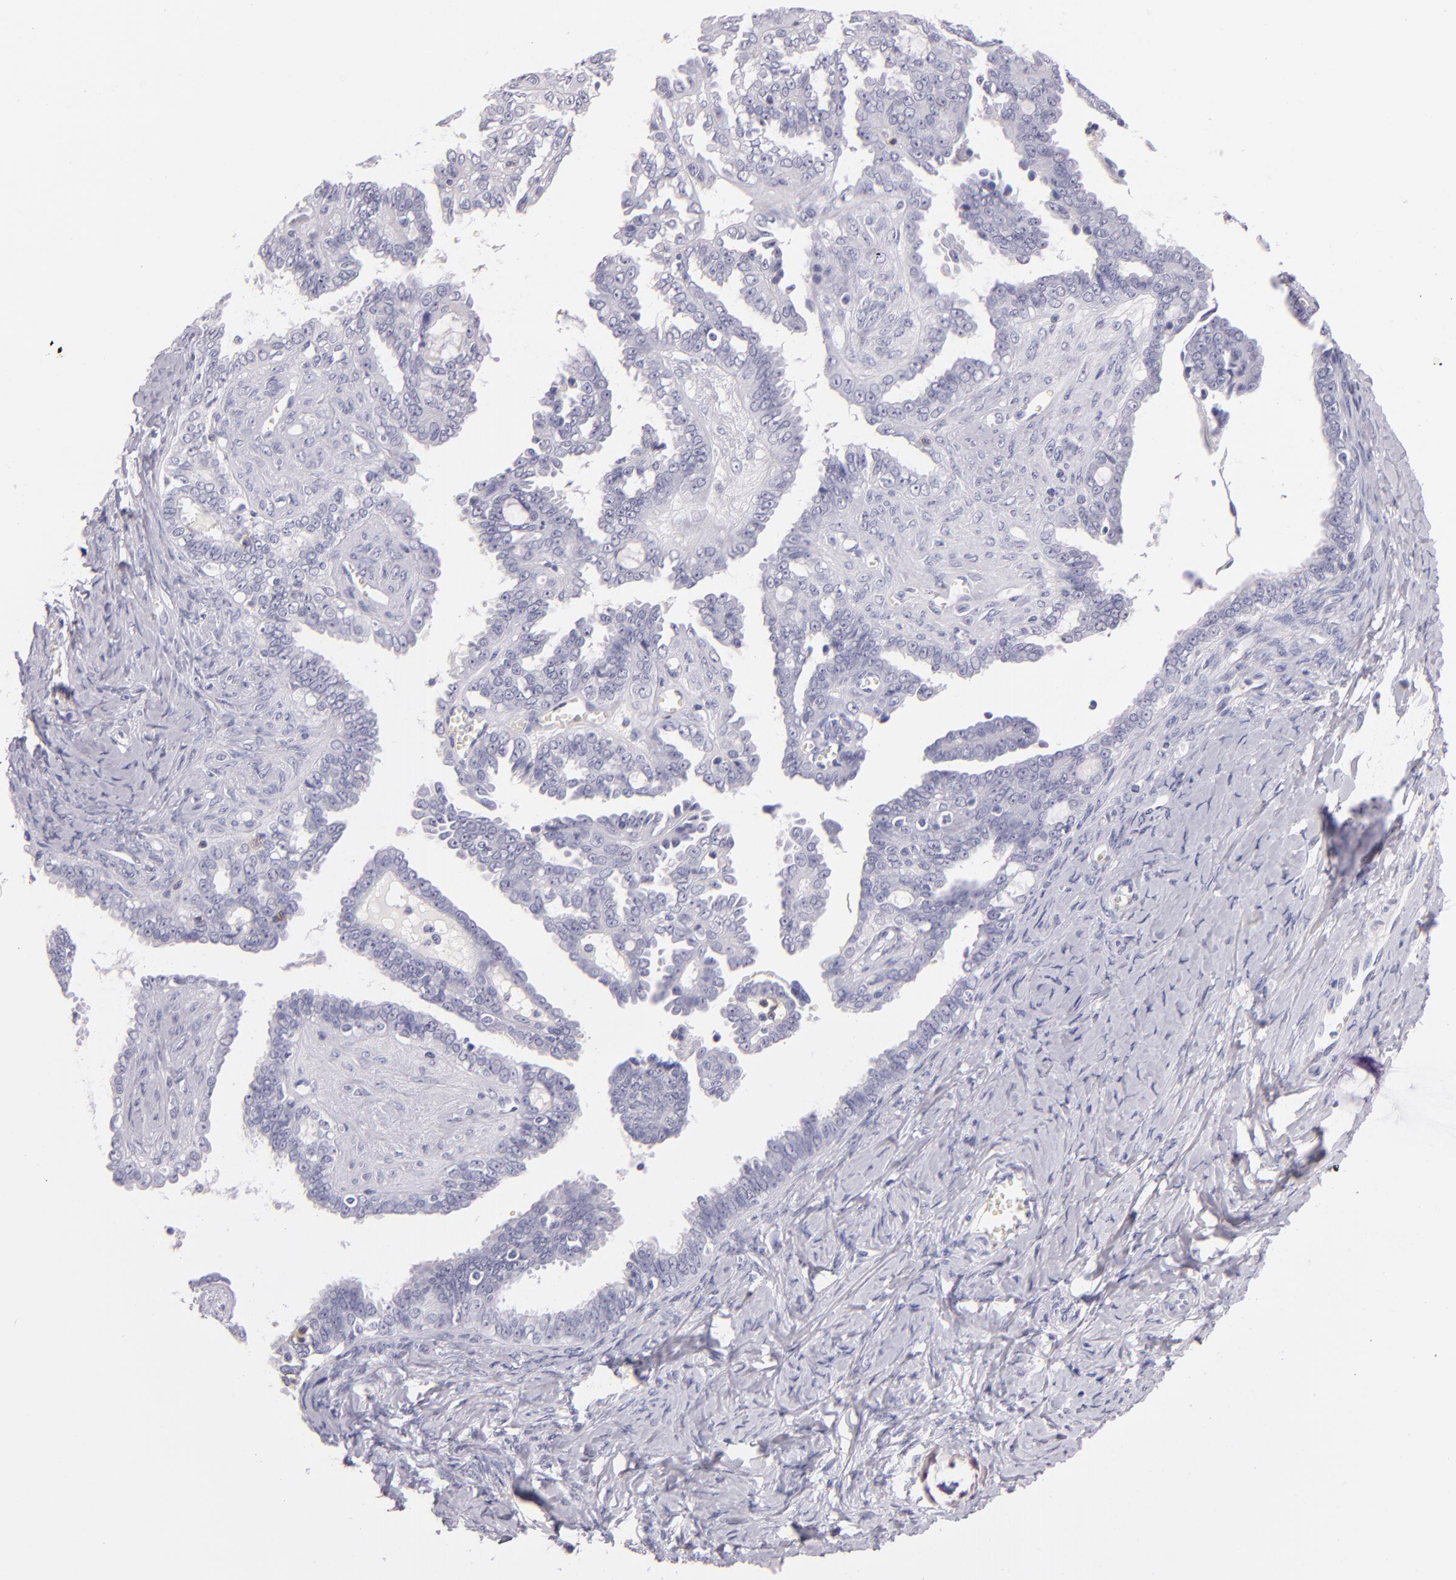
{"staining": {"intensity": "negative", "quantity": "none", "location": "none"}, "tissue": "ovarian cancer", "cell_type": "Tumor cells", "image_type": "cancer", "snomed": [{"axis": "morphology", "description": "Cystadenocarcinoma, serous, NOS"}, {"axis": "topography", "description": "Ovary"}], "caption": "DAB (3,3'-diaminobenzidine) immunohistochemical staining of human ovarian cancer demonstrates no significant staining in tumor cells.", "gene": "CD48", "patient": {"sex": "female", "age": 71}}